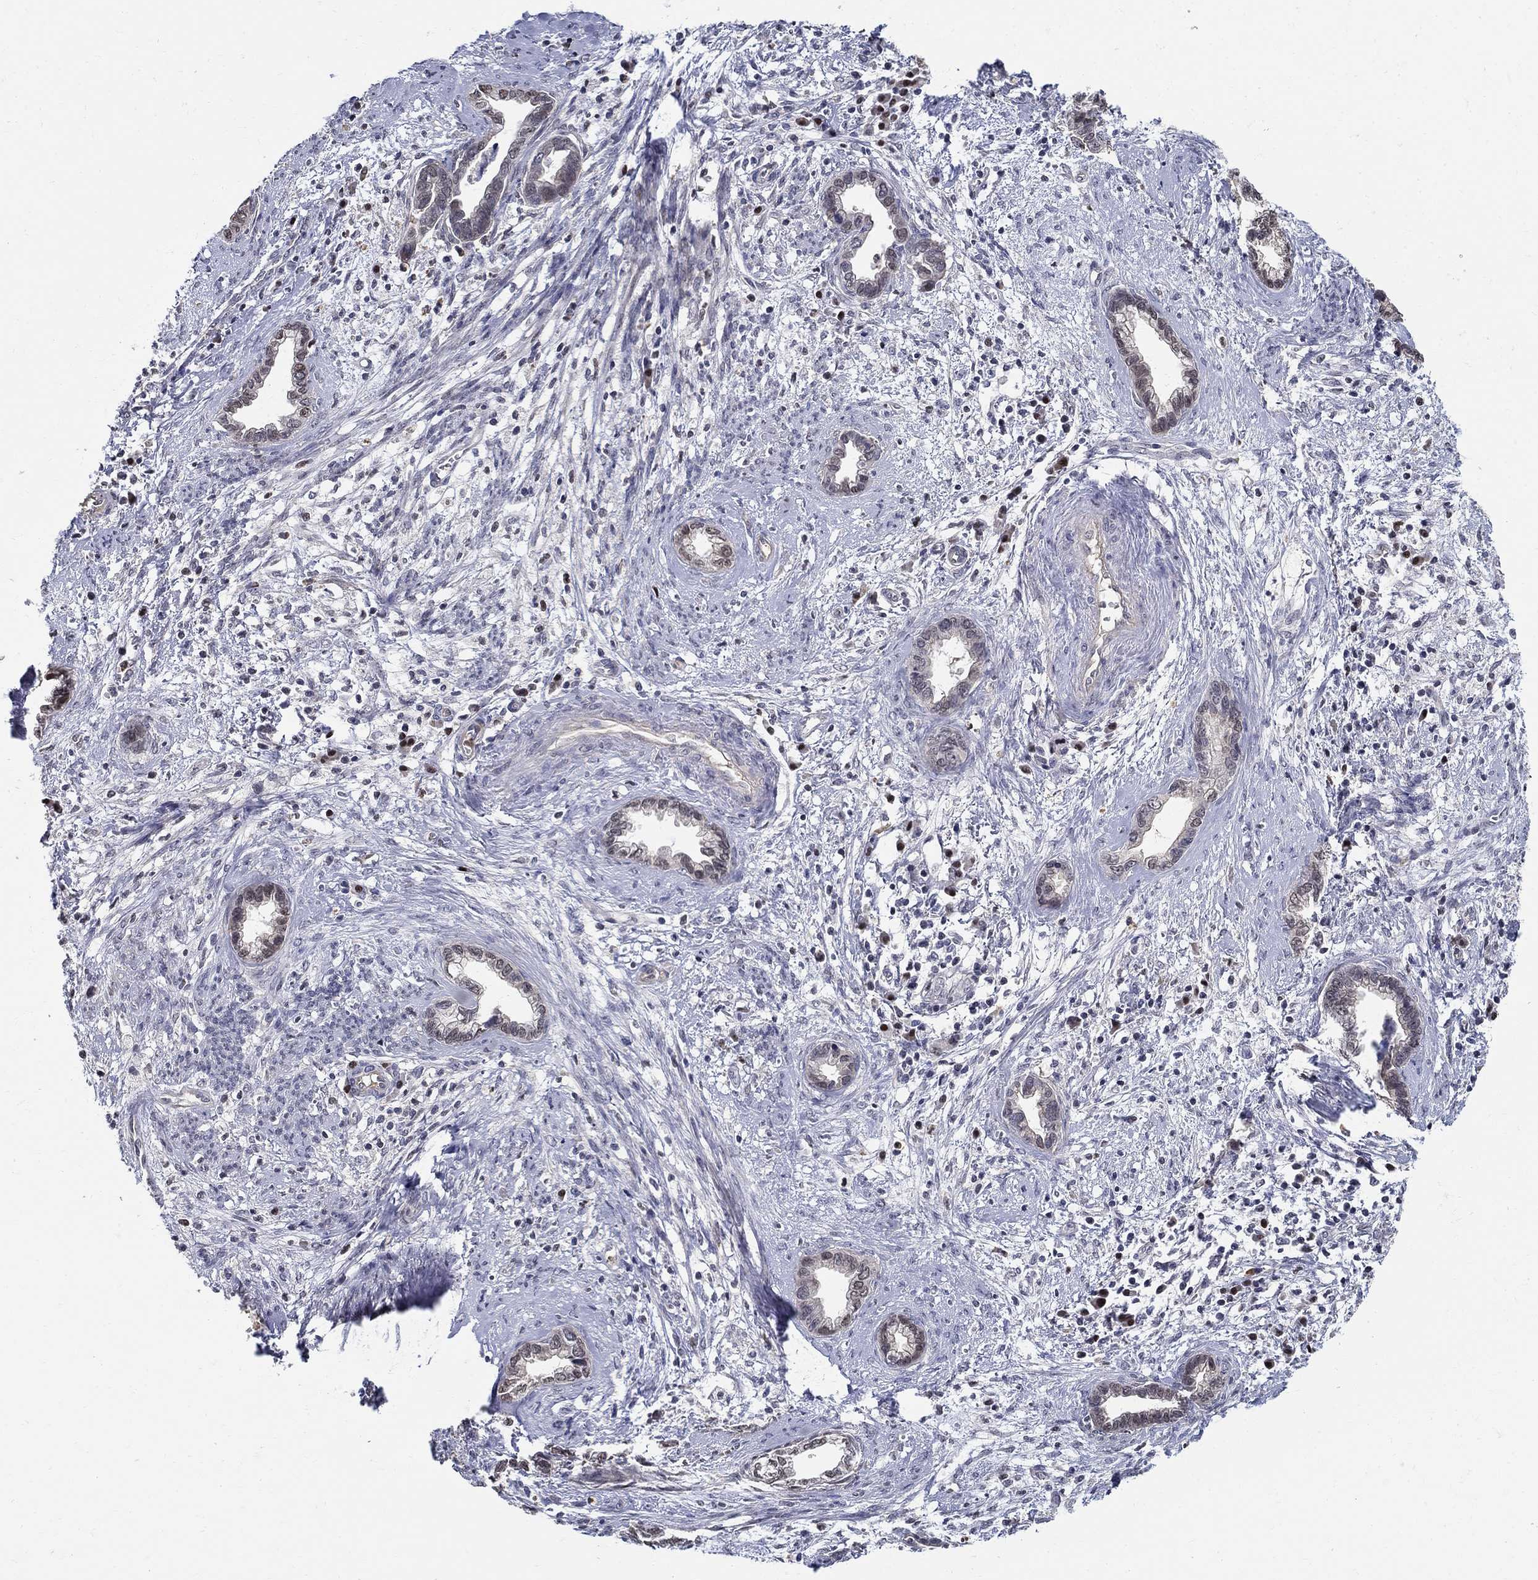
{"staining": {"intensity": "weak", "quantity": "<25%", "location": "nuclear"}, "tissue": "cervical cancer", "cell_type": "Tumor cells", "image_type": "cancer", "snomed": [{"axis": "morphology", "description": "Adenocarcinoma, NOS"}, {"axis": "topography", "description": "Cervix"}], "caption": "This is an immunohistochemistry image of cervical cancer (adenocarcinoma). There is no positivity in tumor cells.", "gene": "C16orf46", "patient": {"sex": "female", "age": 62}}